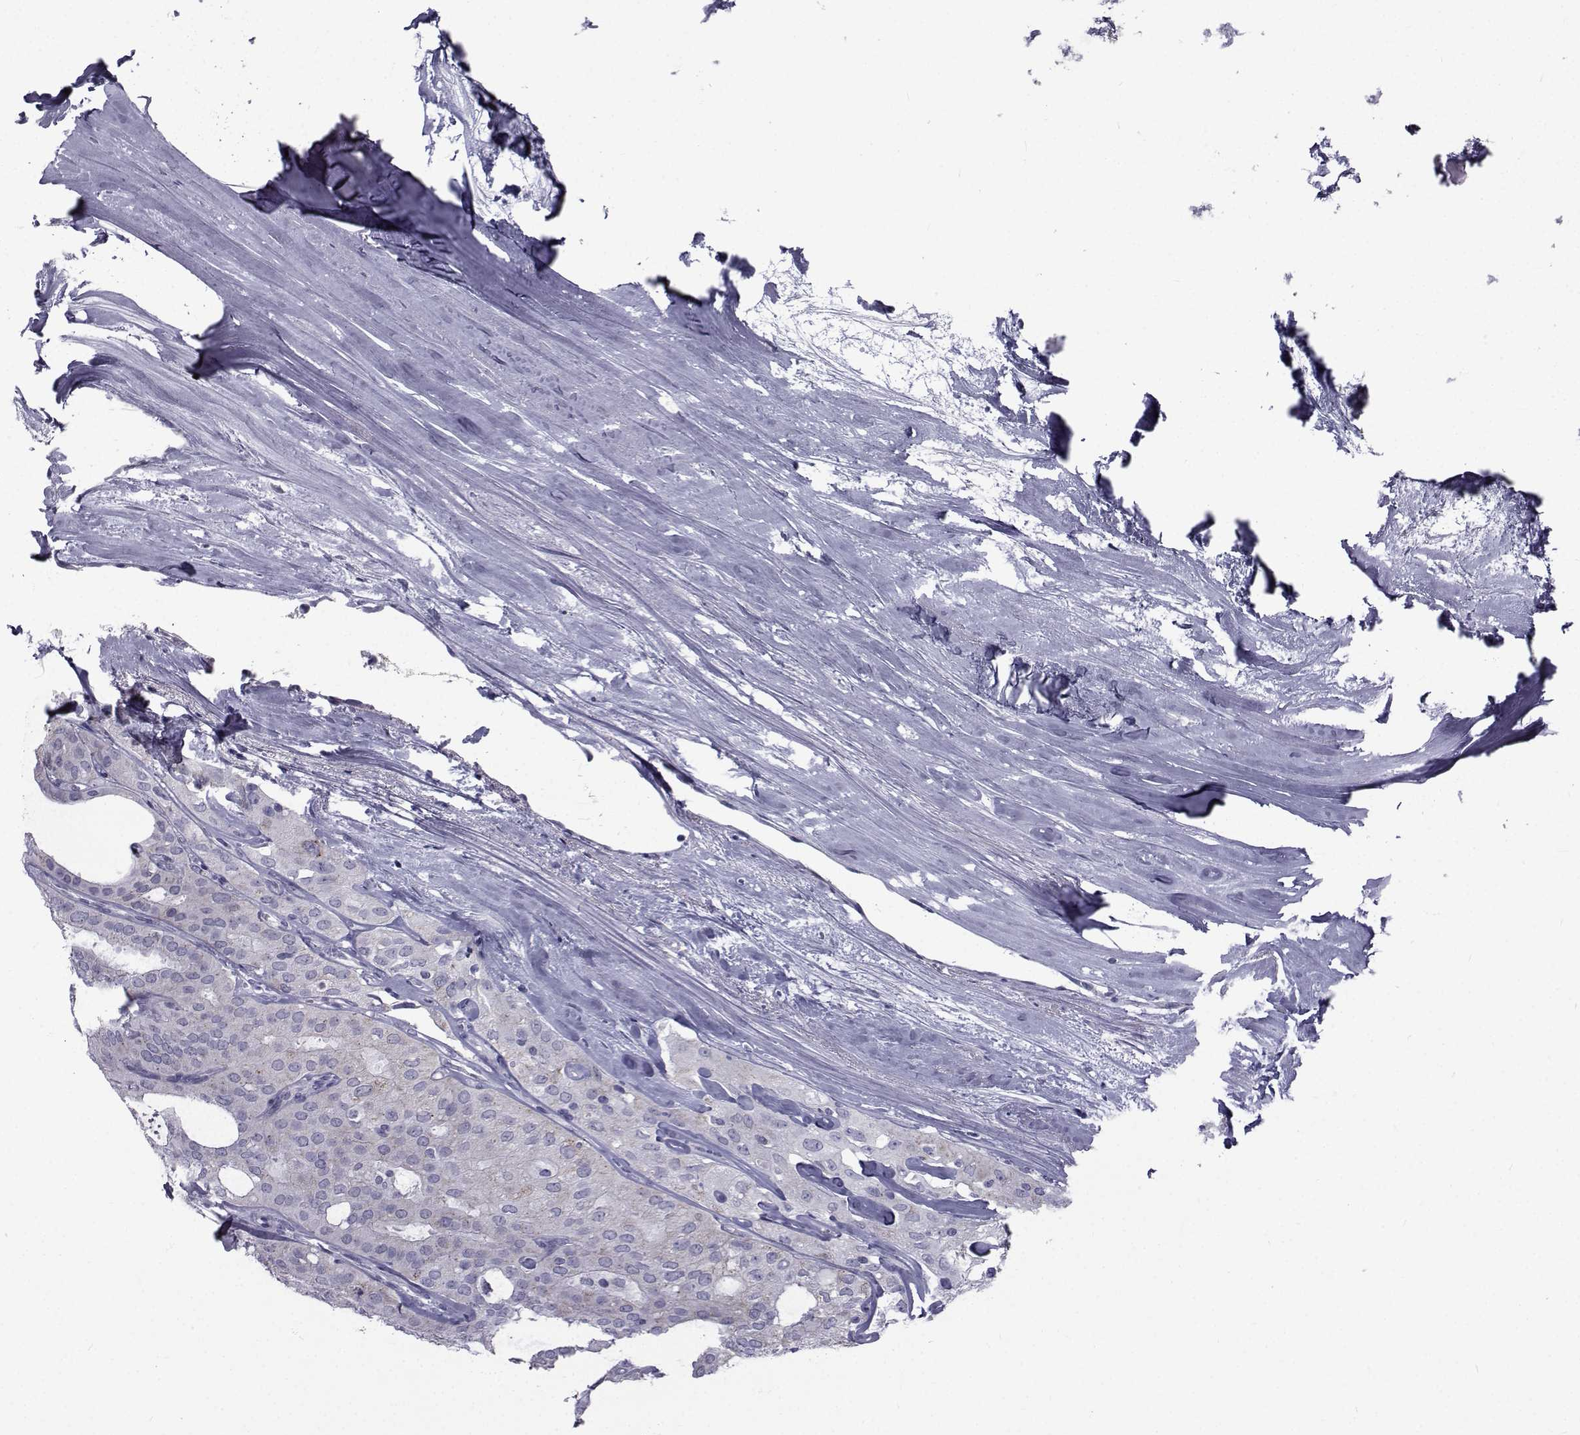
{"staining": {"intensity": "negative", "quantity": "none", "location": "none"}, "tissue": "thyroid cancer", "cell_type": "Tumor cells", "image_type": "cancer", "snomed": [{"axis": "morphology", "description": "Follicular adenoma carcinoma, NOS"}, {"axis": "topography", "description": "Thyroid gland"}], "caption": "Immunohistochemistry (IHC) image of human thyroid cancer (follicular adenoma carcinoma) stained for a protein (brown), which demonstrates no staining in tumor cells.", "gene": "FDXR", "patient": {"sex": "male", "age": 75}}